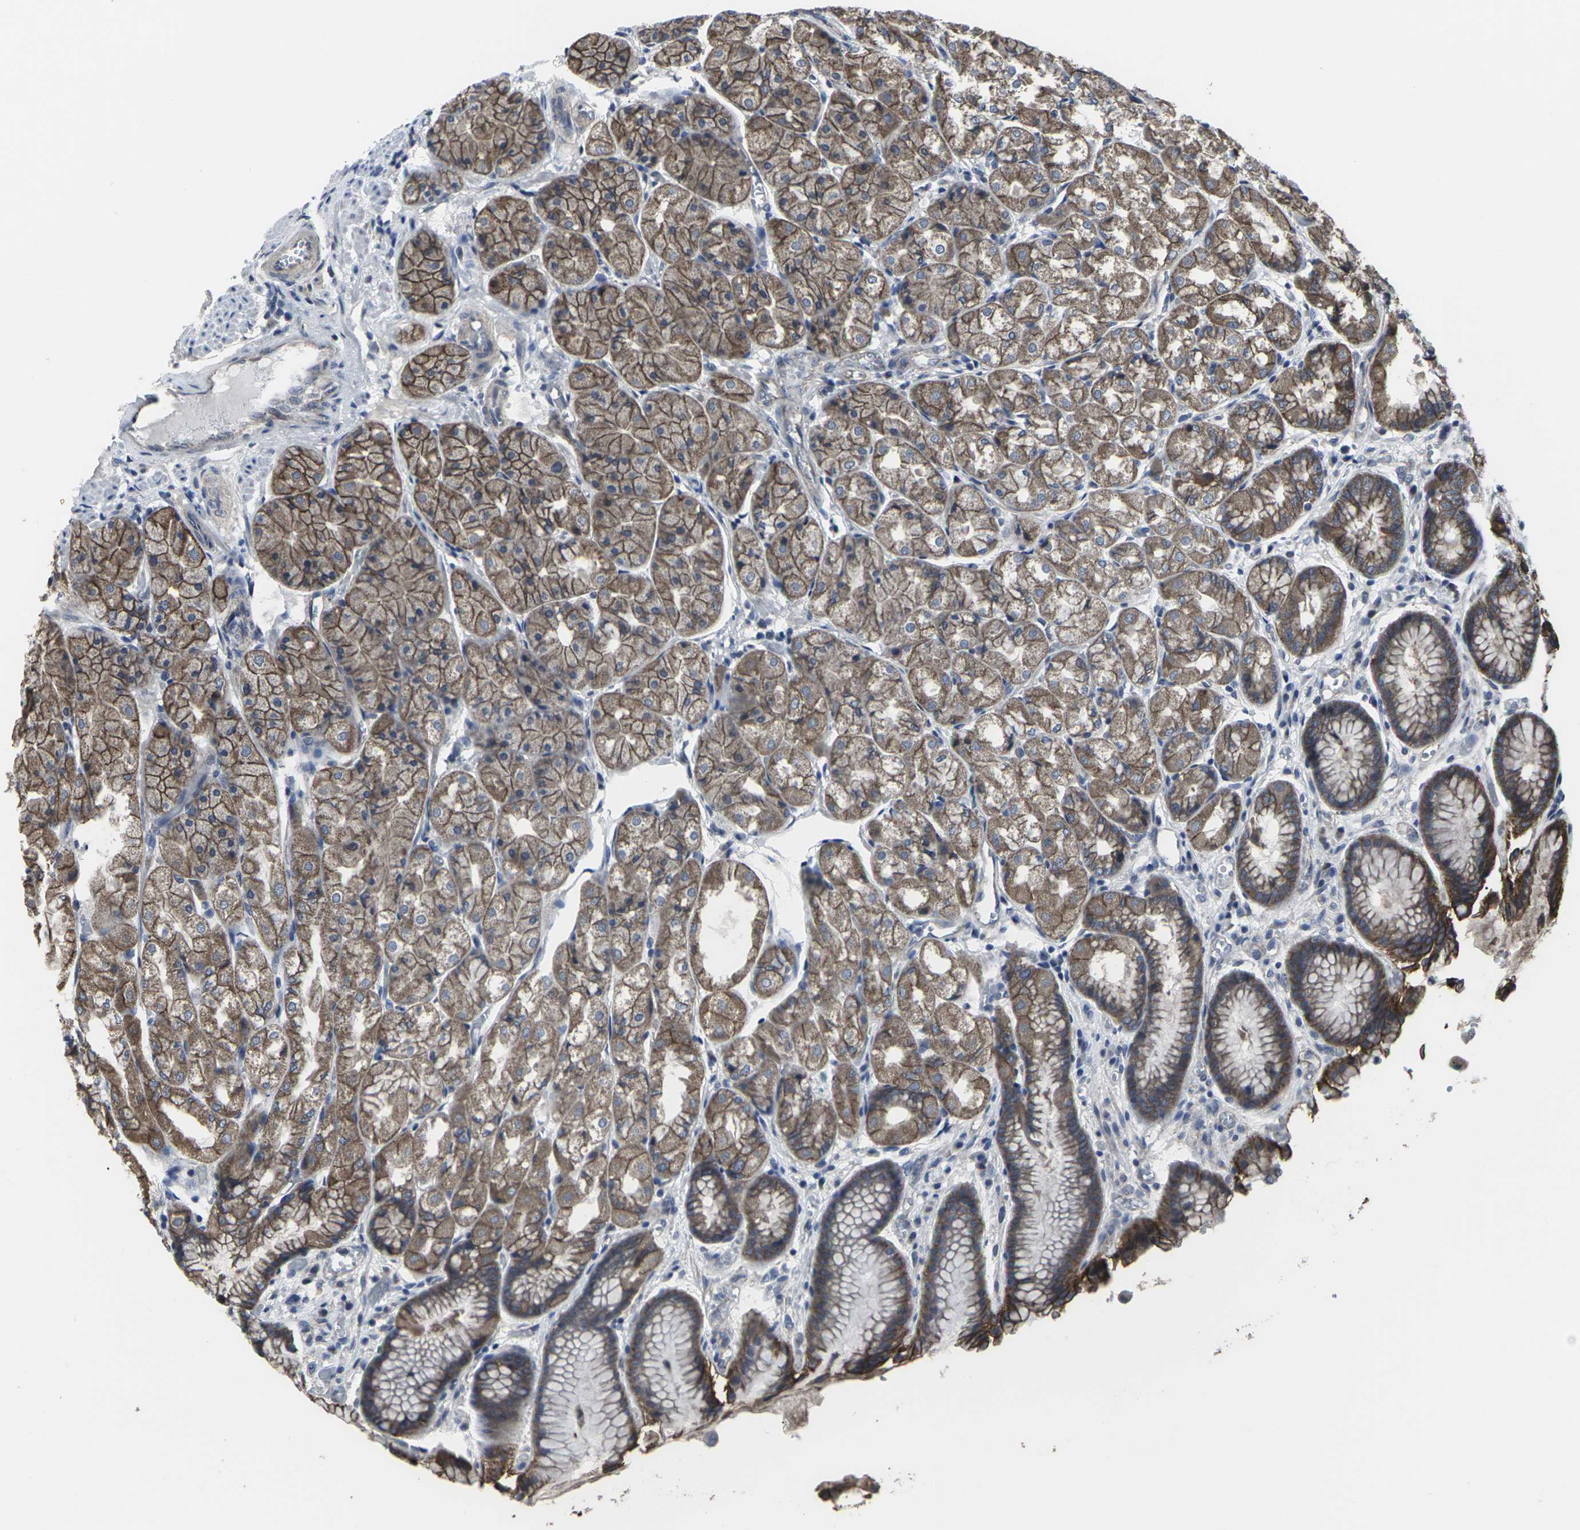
{"staining": {"intensity": "moderate", "quantity": ">75%", "location": "cytoplasmic/membranous"}, "tissue": "stomach", "cell_type": "Glandular cells", "image_type": "normal", "snomed": [{"axis": "morphology", "description": "Normal tissue, NOS"}, {"axis": "topography", "description": "Stomach, upper"}], "caption": "Human stomach stained for a protein (brown) displays moderate cytoplasmic/membranous positive staining in about >75% of glandular cells.", "gene": "MAPKAPK2", "patient": {"sex": "male", "age": 72}}